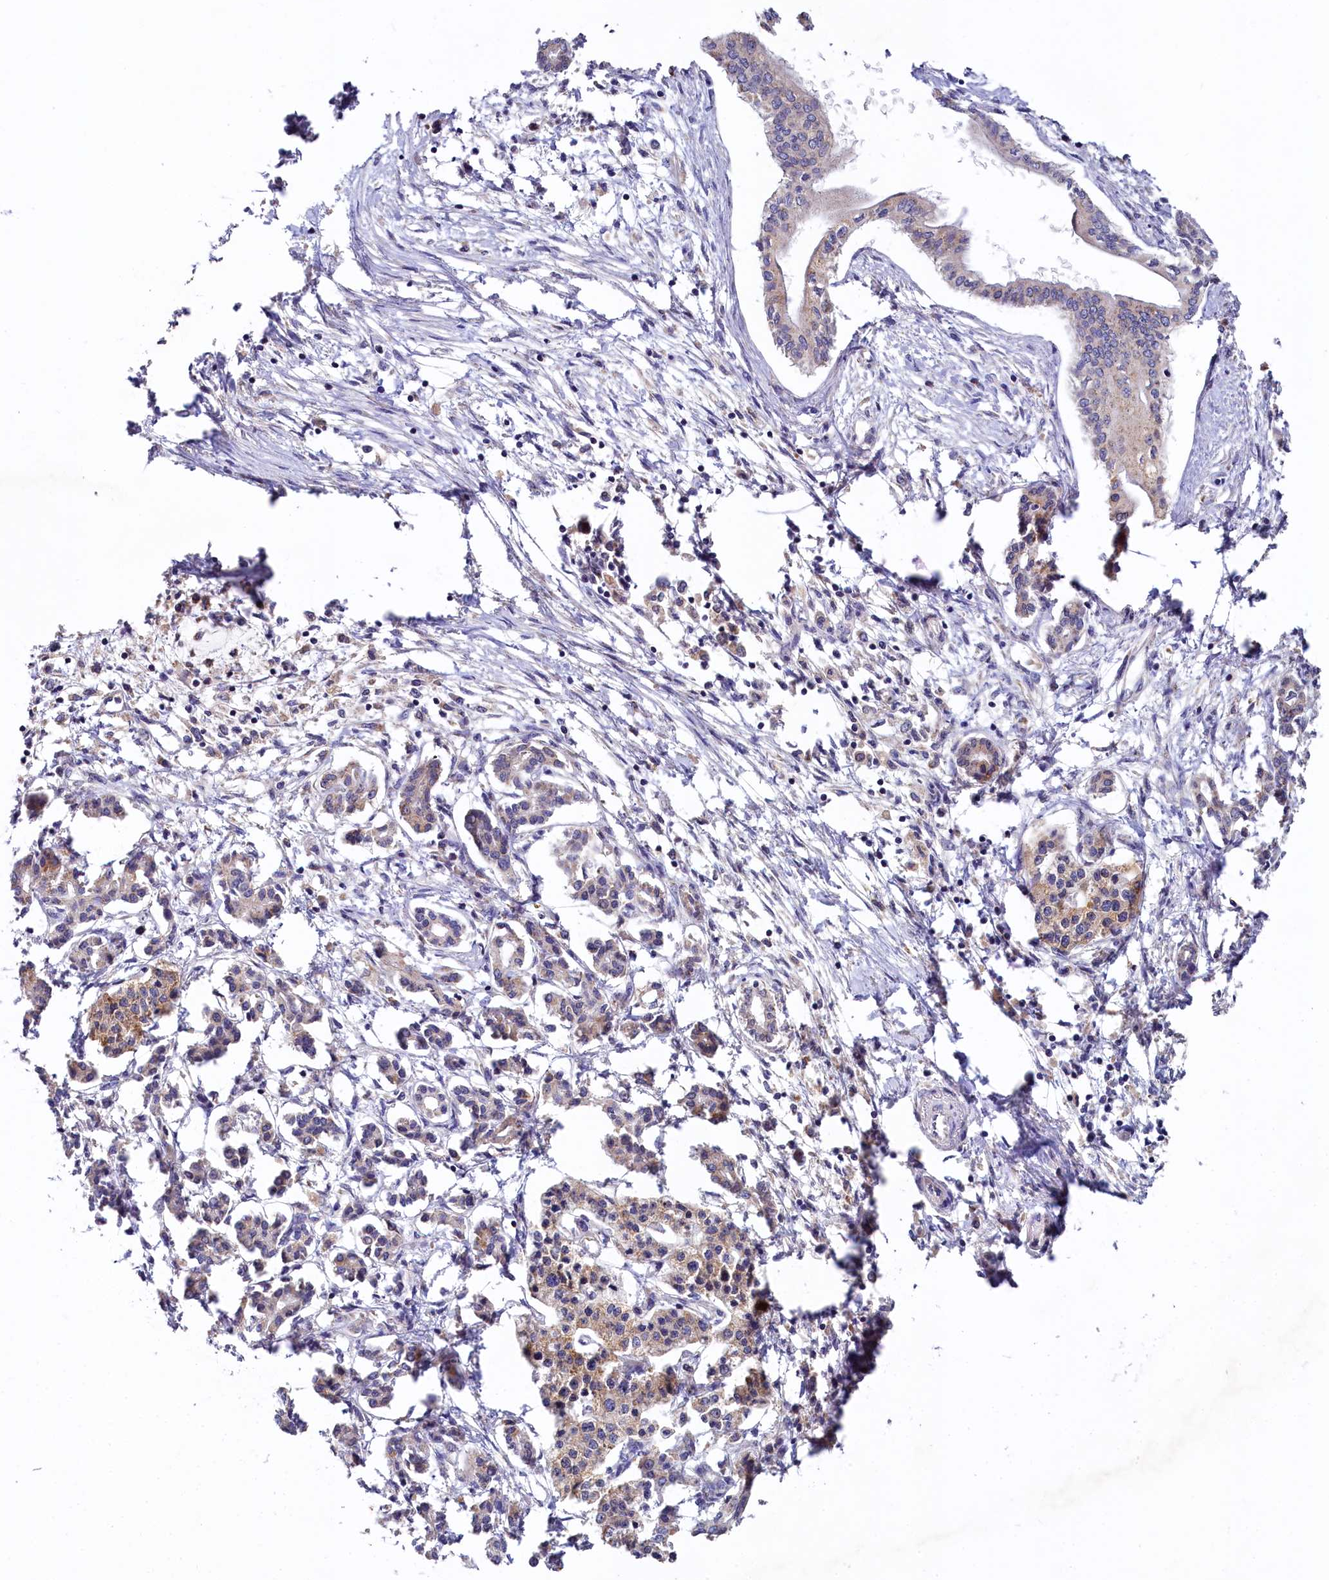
{"staining": {"intensity": "weak", "quantity": "<25%", "location": "cytoplasmic/membranous"}, "tissue": "pancreatic cancer", "cell_type": "Tumor cells", "image_type": "cancer", "snomed": [{"axis": "morphology", "description": "Adenocarcinoma, NOS"}, {"axis": "topography", "description": "Pancreas"}], "caption": "This is a photomicrograph of immunohistochemistry (IHC) staining of pancreatic cancer (adenocarcinoma), which shows no expression in tumor cells.", "gene": "SPINK9", "patient": {"sex": "female", "age": 50}}